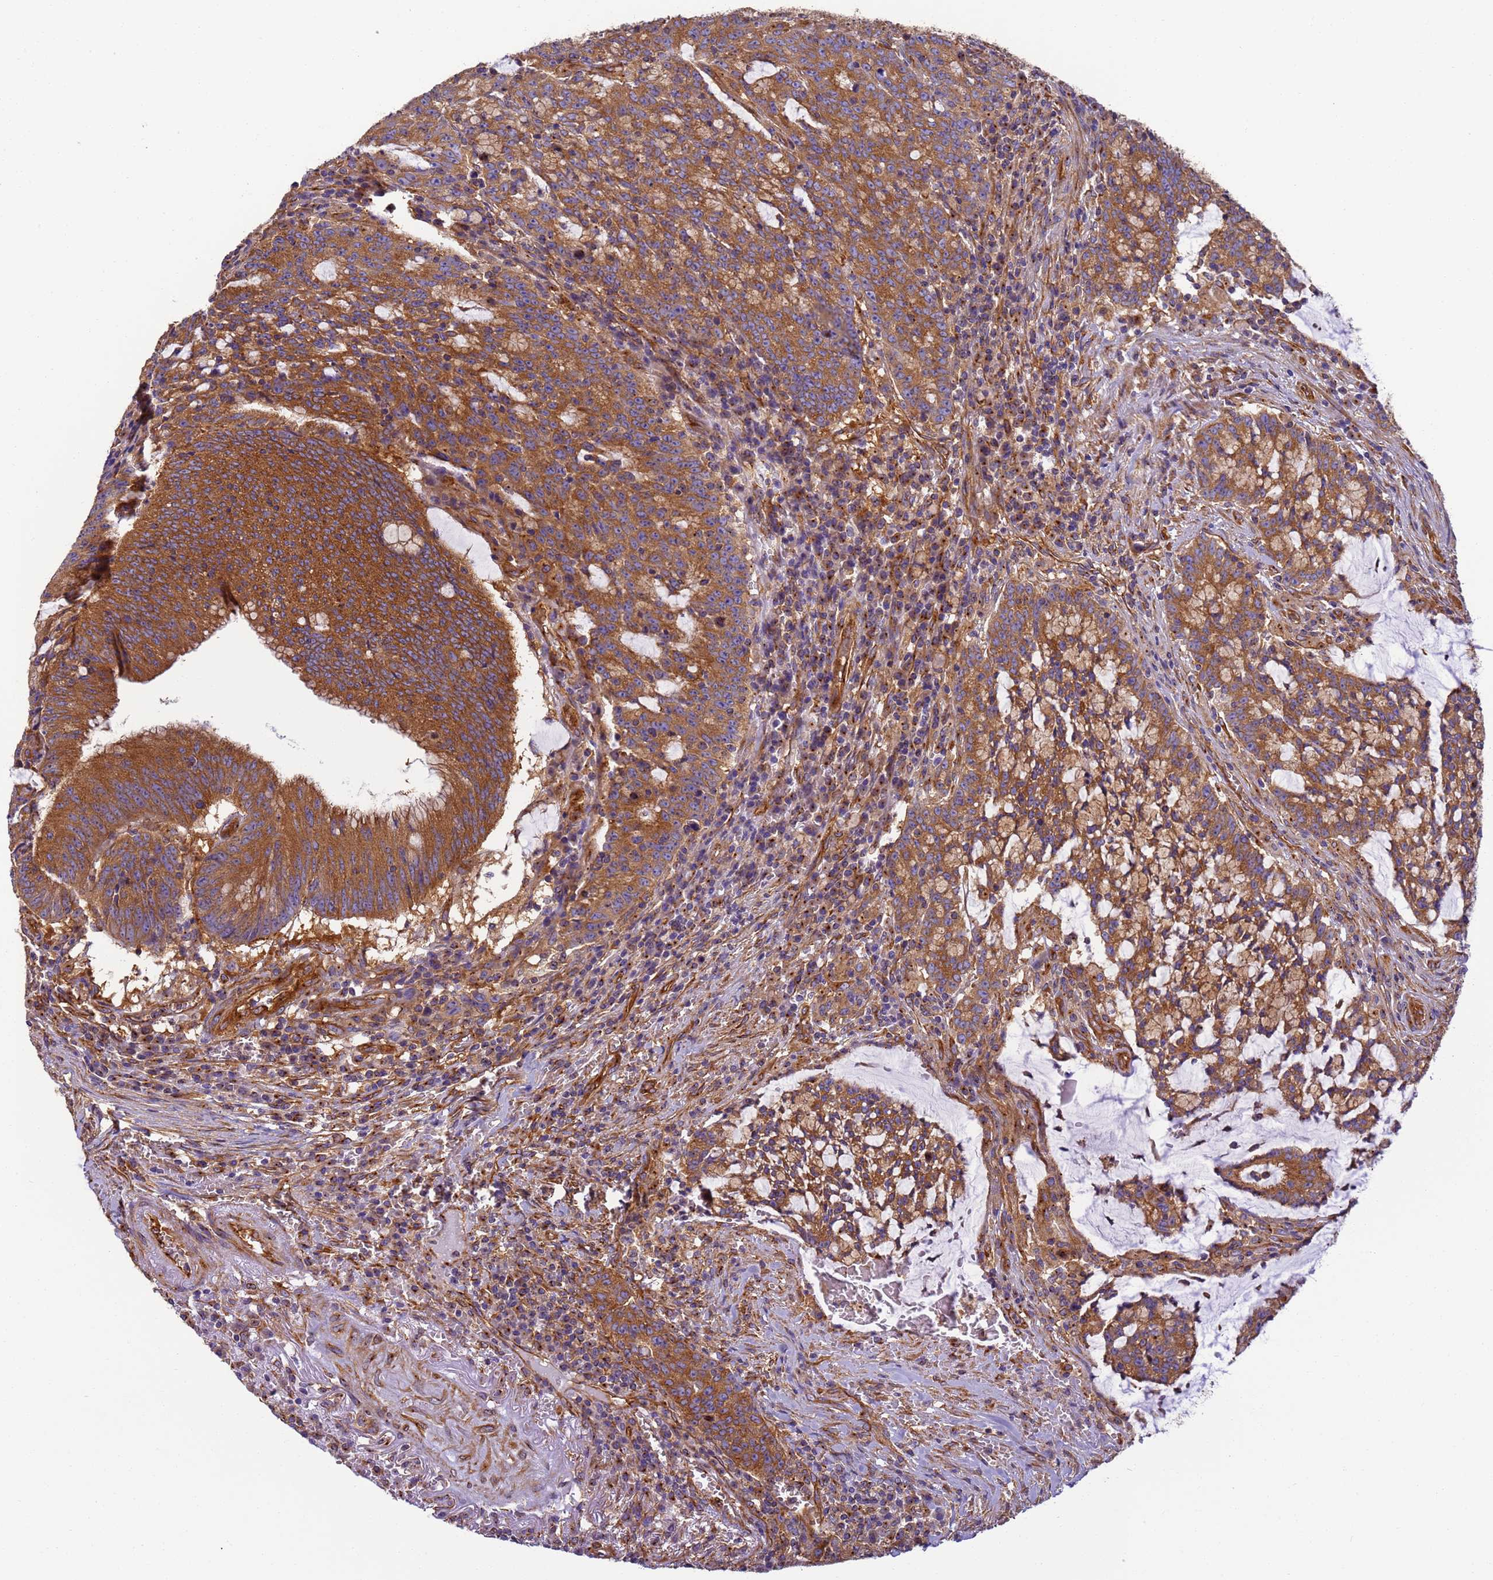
{"staining": {"intensity": "strong", "quantity": ">75%", "location": "cytoplasmic/membranous"}, "tissue": "colorectal cancer", "cell_type": "Tumor cells", "image_type": "cancer", "snomed": [{"axis": "morphology", "description": "Adenocarcinoma, NOS"}, {"axis": "topography", "description": "Rectum"}], "caption": "Brown immunohistochemical staining in human colorectal adenocarcinoma shows strong cytoplasmic/membranous staining in approximately >75% of tumor cells. The staining is performed using DAB (3,3'-diaminobenzidine) brown chromogen to label protein expression. The nuclei are counter-stained blue using hematoxylin.", "gene": "DYNC1I2", "patient": {"sex": "female", "age": 77}}